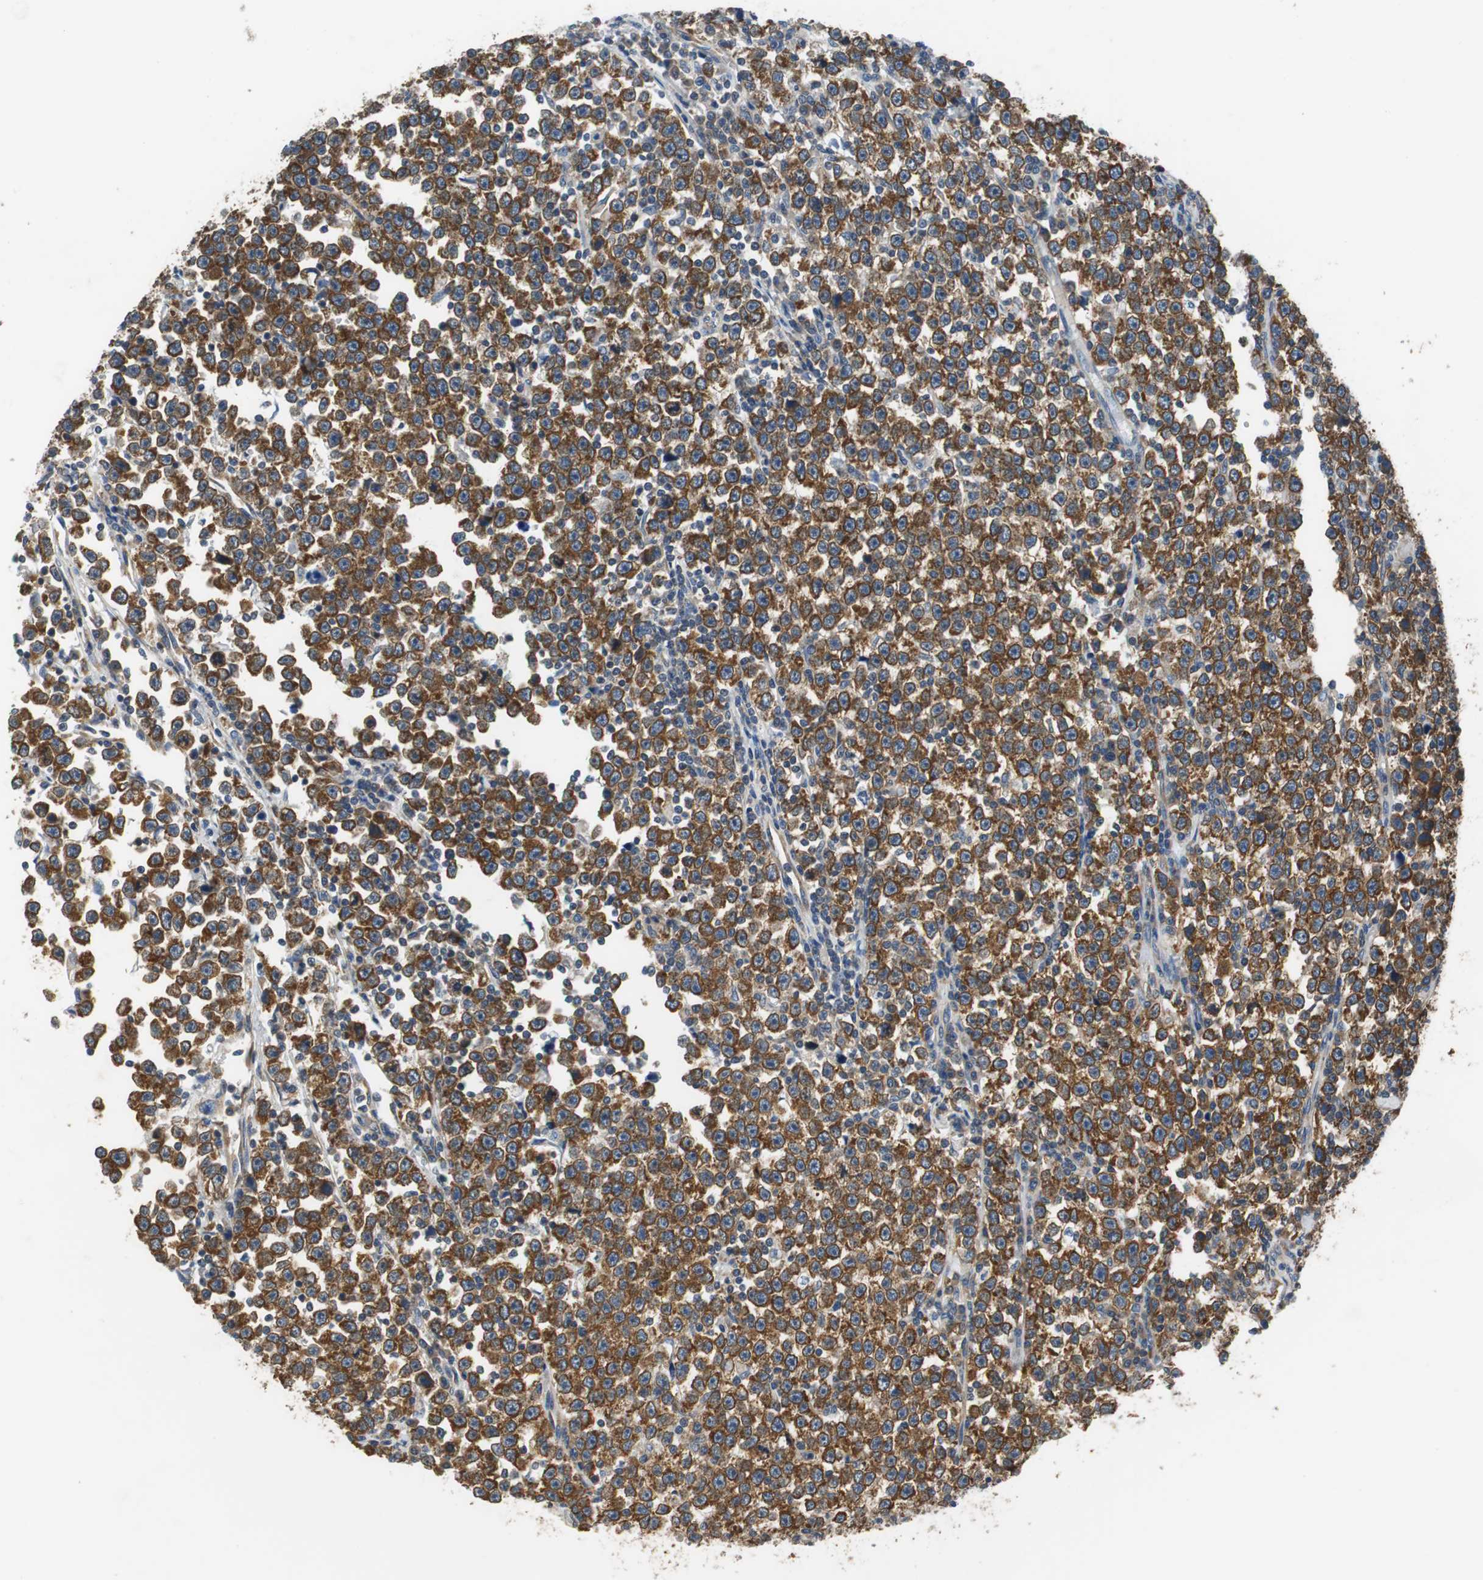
{"staining": {"intensity": "strong", "quantity": ">75%", "location": "cytoplasmic/membranous"}, "tissue": "testis cancer", "cell_type": "Tumor cells", "image_type": "cancer", "snomed": [{"axis": "morphology", "description": "Seminoma, NOS"}, {"axis": "topography", "description": "Testis"}], "caption": "IHC image of seminoma (testis) stained for a protein (brown), which shows high levels of strong cytoplasmic/membranous expression in about >75% of tumor cells.", "gene": "CNOT3", "patient": {"sex": "male", "age": 43}}